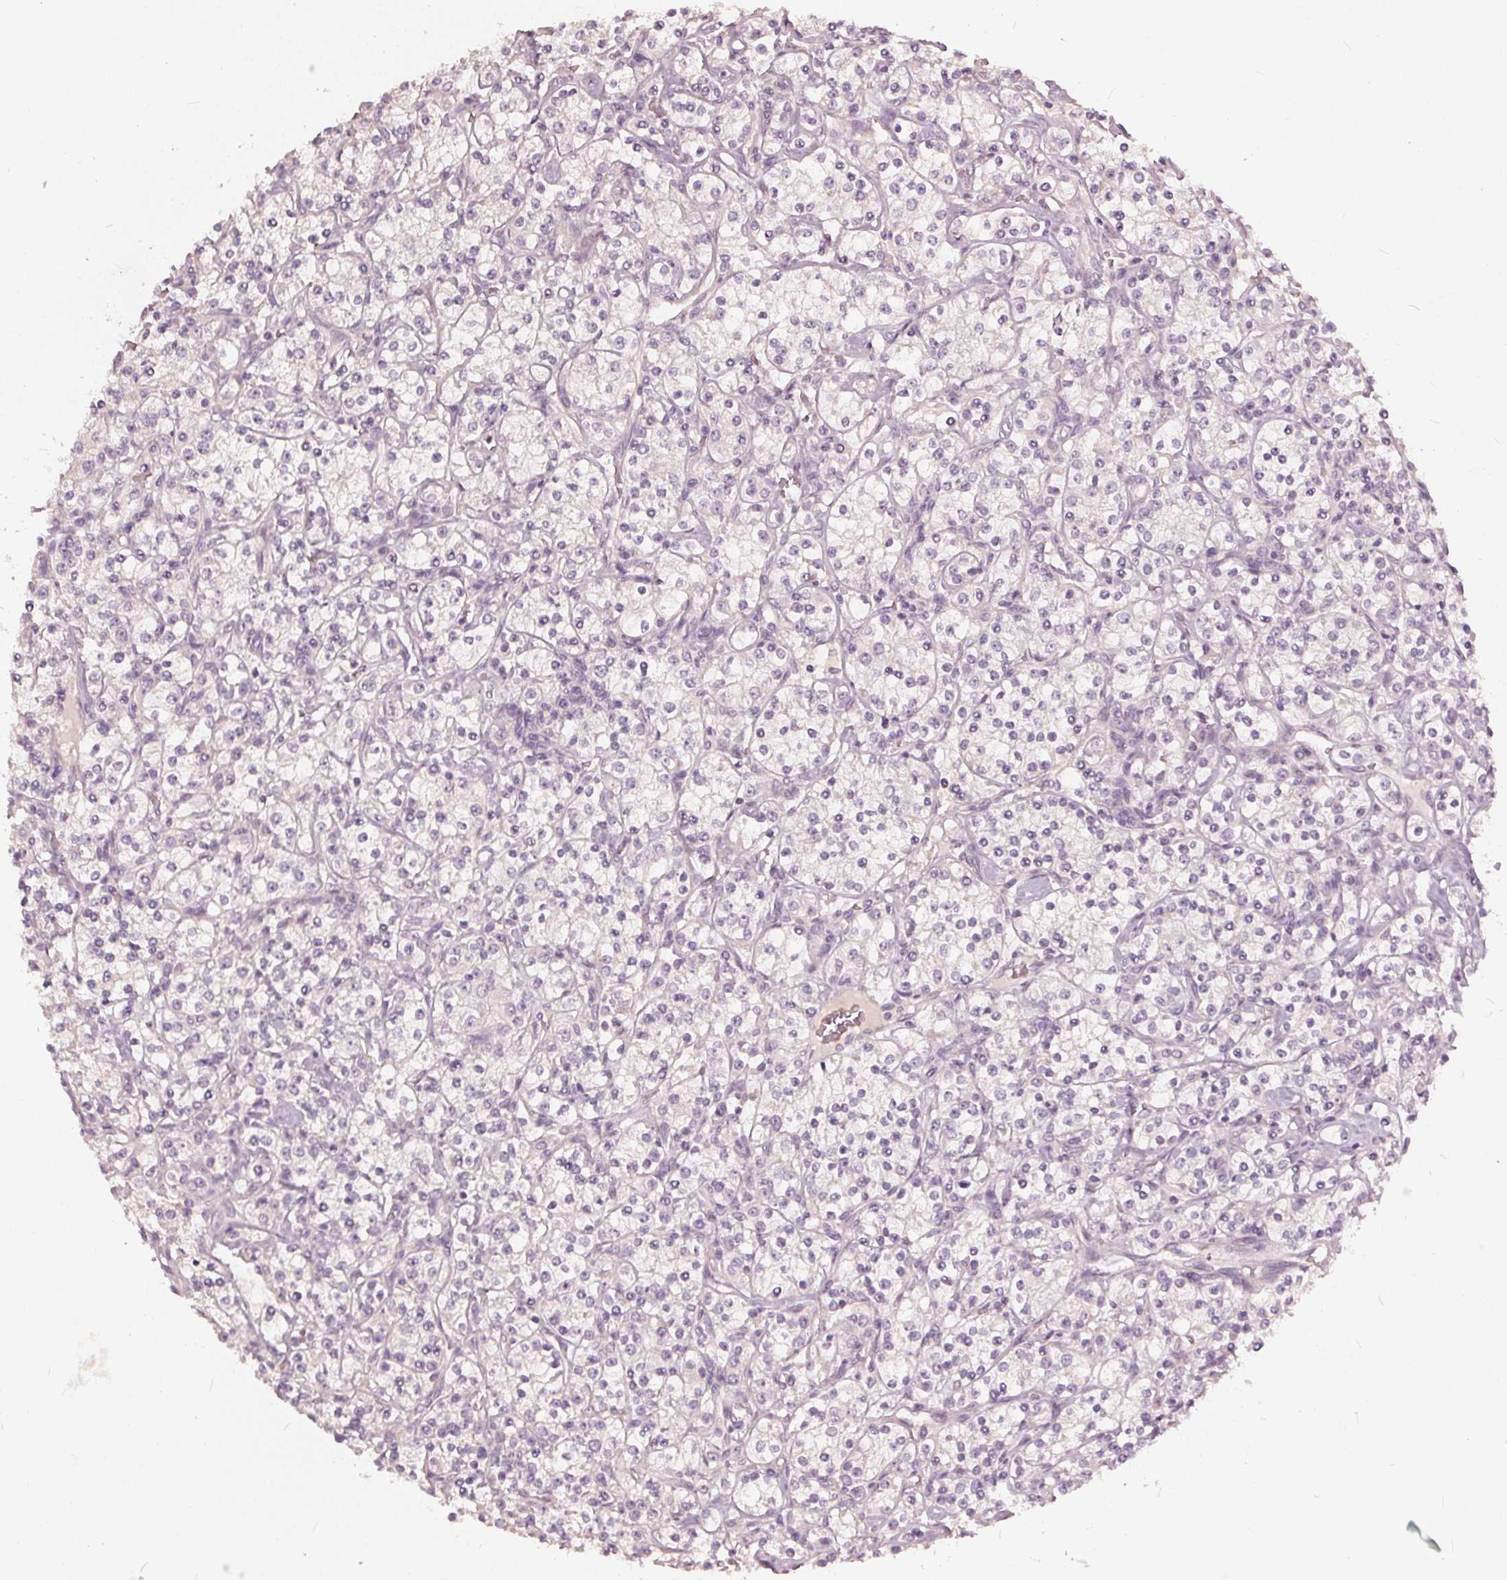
{"staining": {"intensity": "negative", "quantity": "none", "location": "none"}, "tissue": "renal cancer", "cell_type": "Tumor cells", "image_type": "cancer", "snomed": [{"axis": "morphology", "description": "Adenocarcinoma, NOS"}, {"axis": "topography", "description": "Kidney"}], "caption": "Immunohistochemistry of human renal cancer (adenocarcinoma) exhibits no positivity in tumor cells.", "gene": "KLK13", "patient": {"sex": "male", "age": 77}}